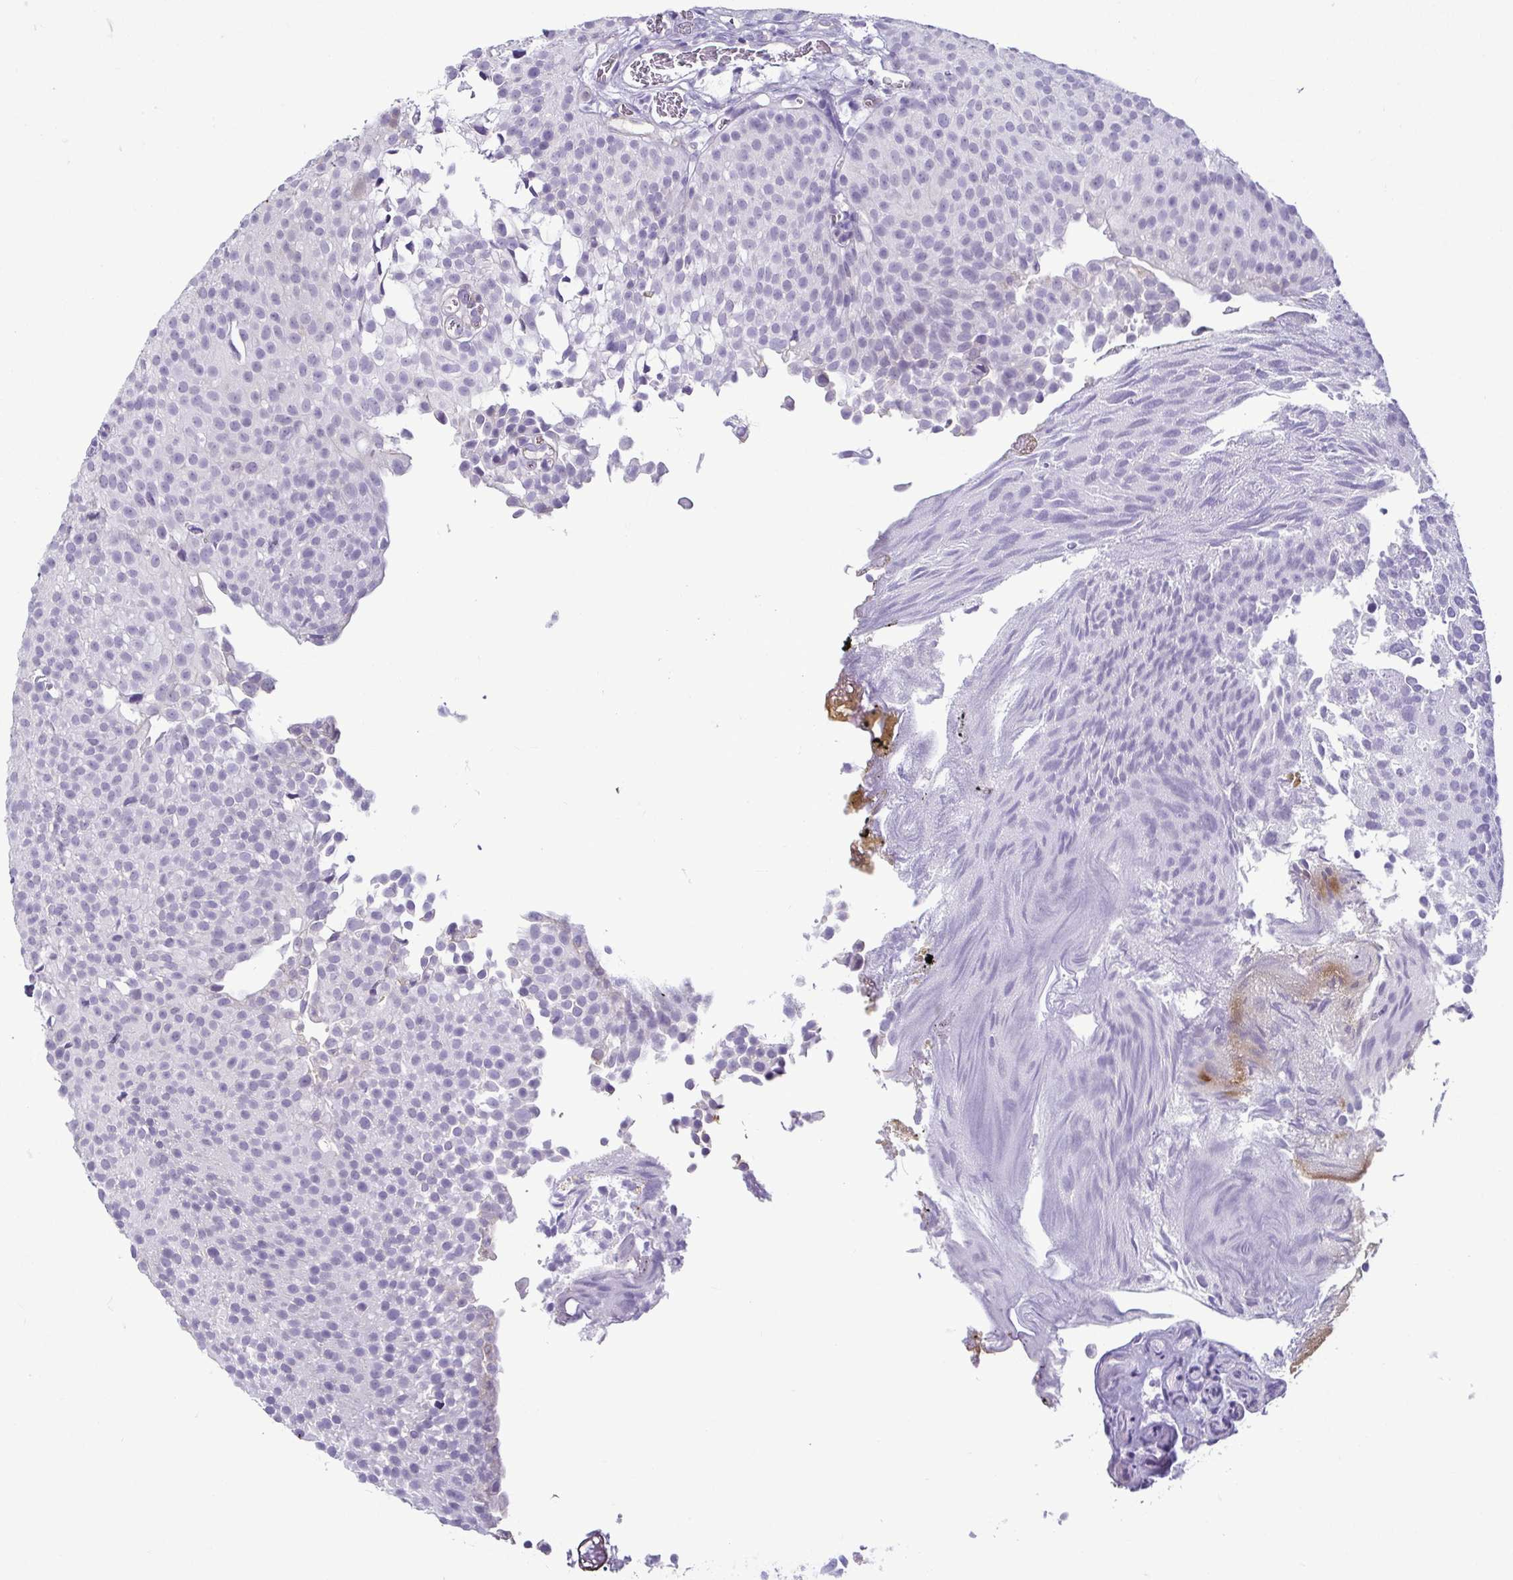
{"staining": {"intensity": "negative", "quantity": "none", "location": "none"}, "tissue": "urothelial cancer", "cell_type": "Tumor cells", "image_type": "cancer", "snomed": [{"axis": "morphology", "description": "Urothelial carcinoma, Low grade"}, {"axis": "topography", "description": "Urinary bladder"}], "caption": "High magnification brightfield microscopy of urothelial cancer stained with DAB (3,3'-diaminobenzidine) (brown) and counterstained with hematoxylin (blue): tumor cells show no significant positivity.", "gene": "CASP14", "patient": {"sex": "male", "age": 80}}